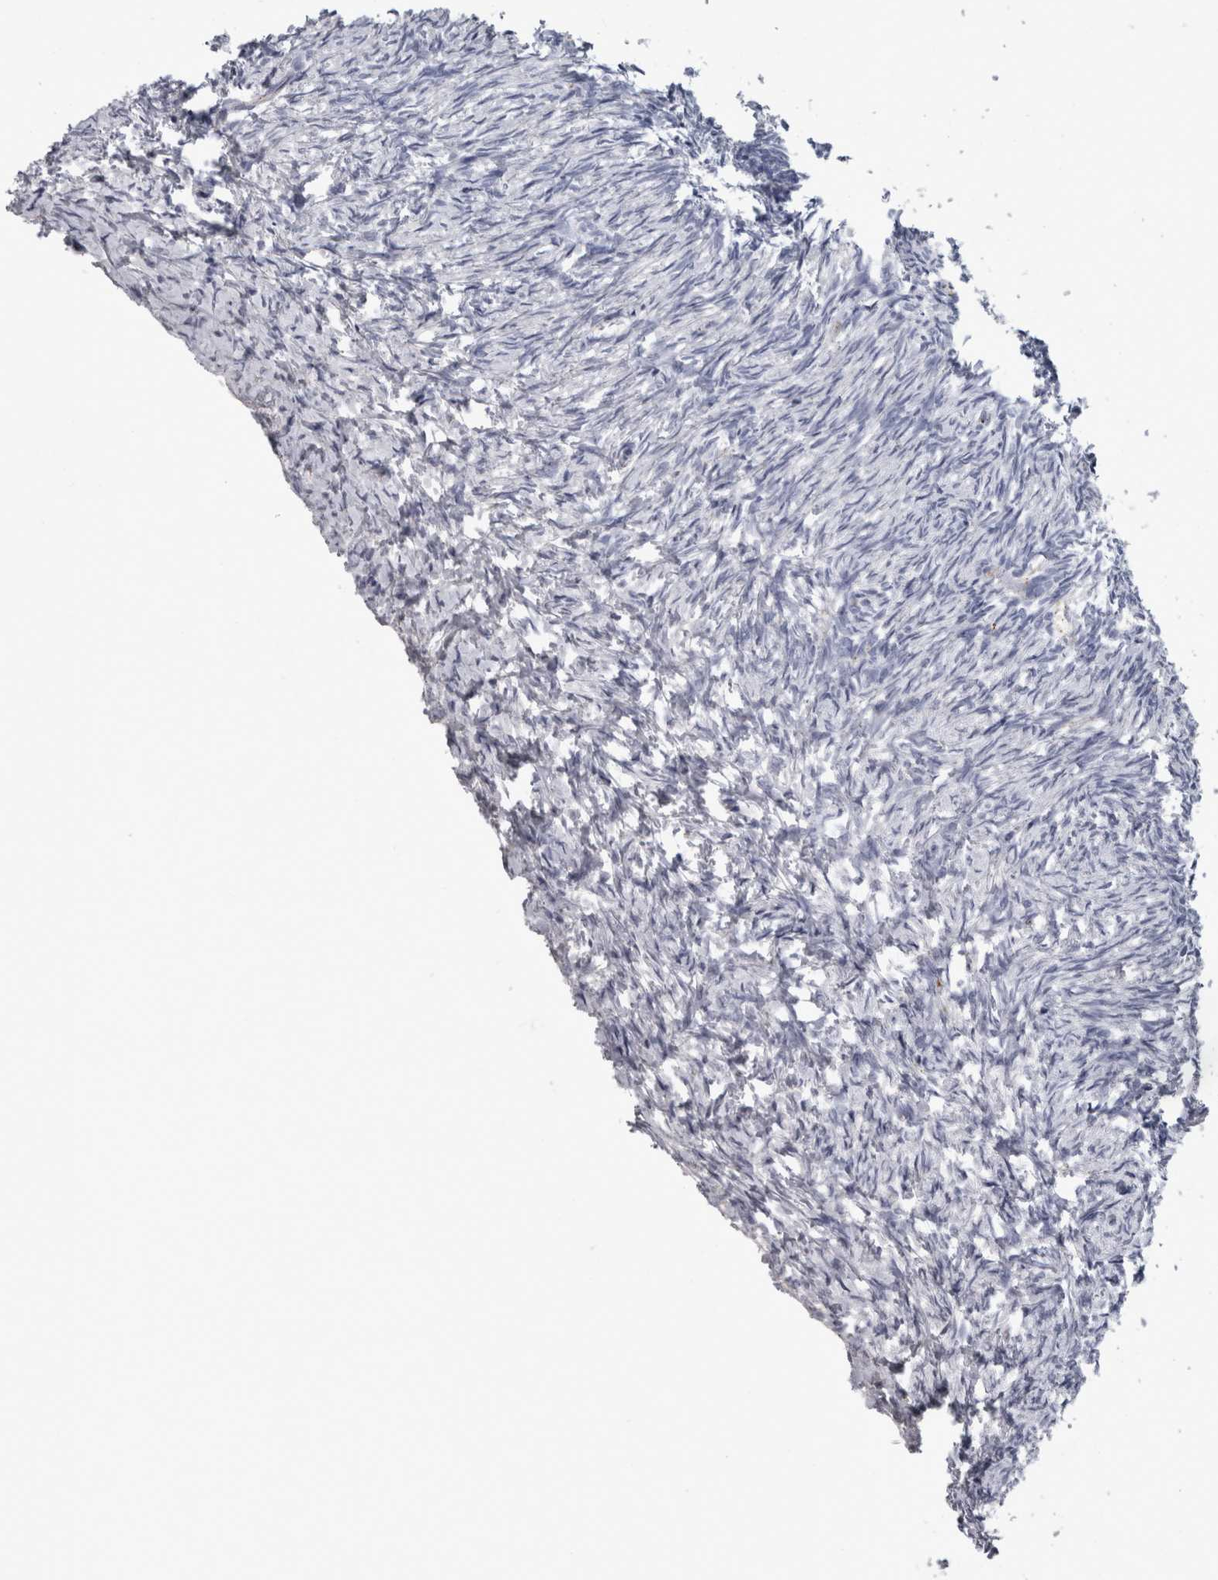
{"staining": {"intensity": "moderate", "quantity": "<25%", "location": "cytoplasmic/membranous"}, "tissue": "ovary", "cell_type": "Follicle cells", "image_type": "normal", "snomed": [{"axis": "morphology", "description": "Normal tissue, NOS"}, {"axis": "topography", "description": "Ovary"}], "caption": "Follicle cells display low levels of moderate cytoplasmic/membranous expression in about <25% of cells in unremarkable human ovary. The staining was performed using DAB to visualize the protein expression in brown, while the nuclei were stained in blue with hematoxylin (Magnification: 20x).", "gene": "DPP7", "patient": {"sex": "female", "age": 41}}